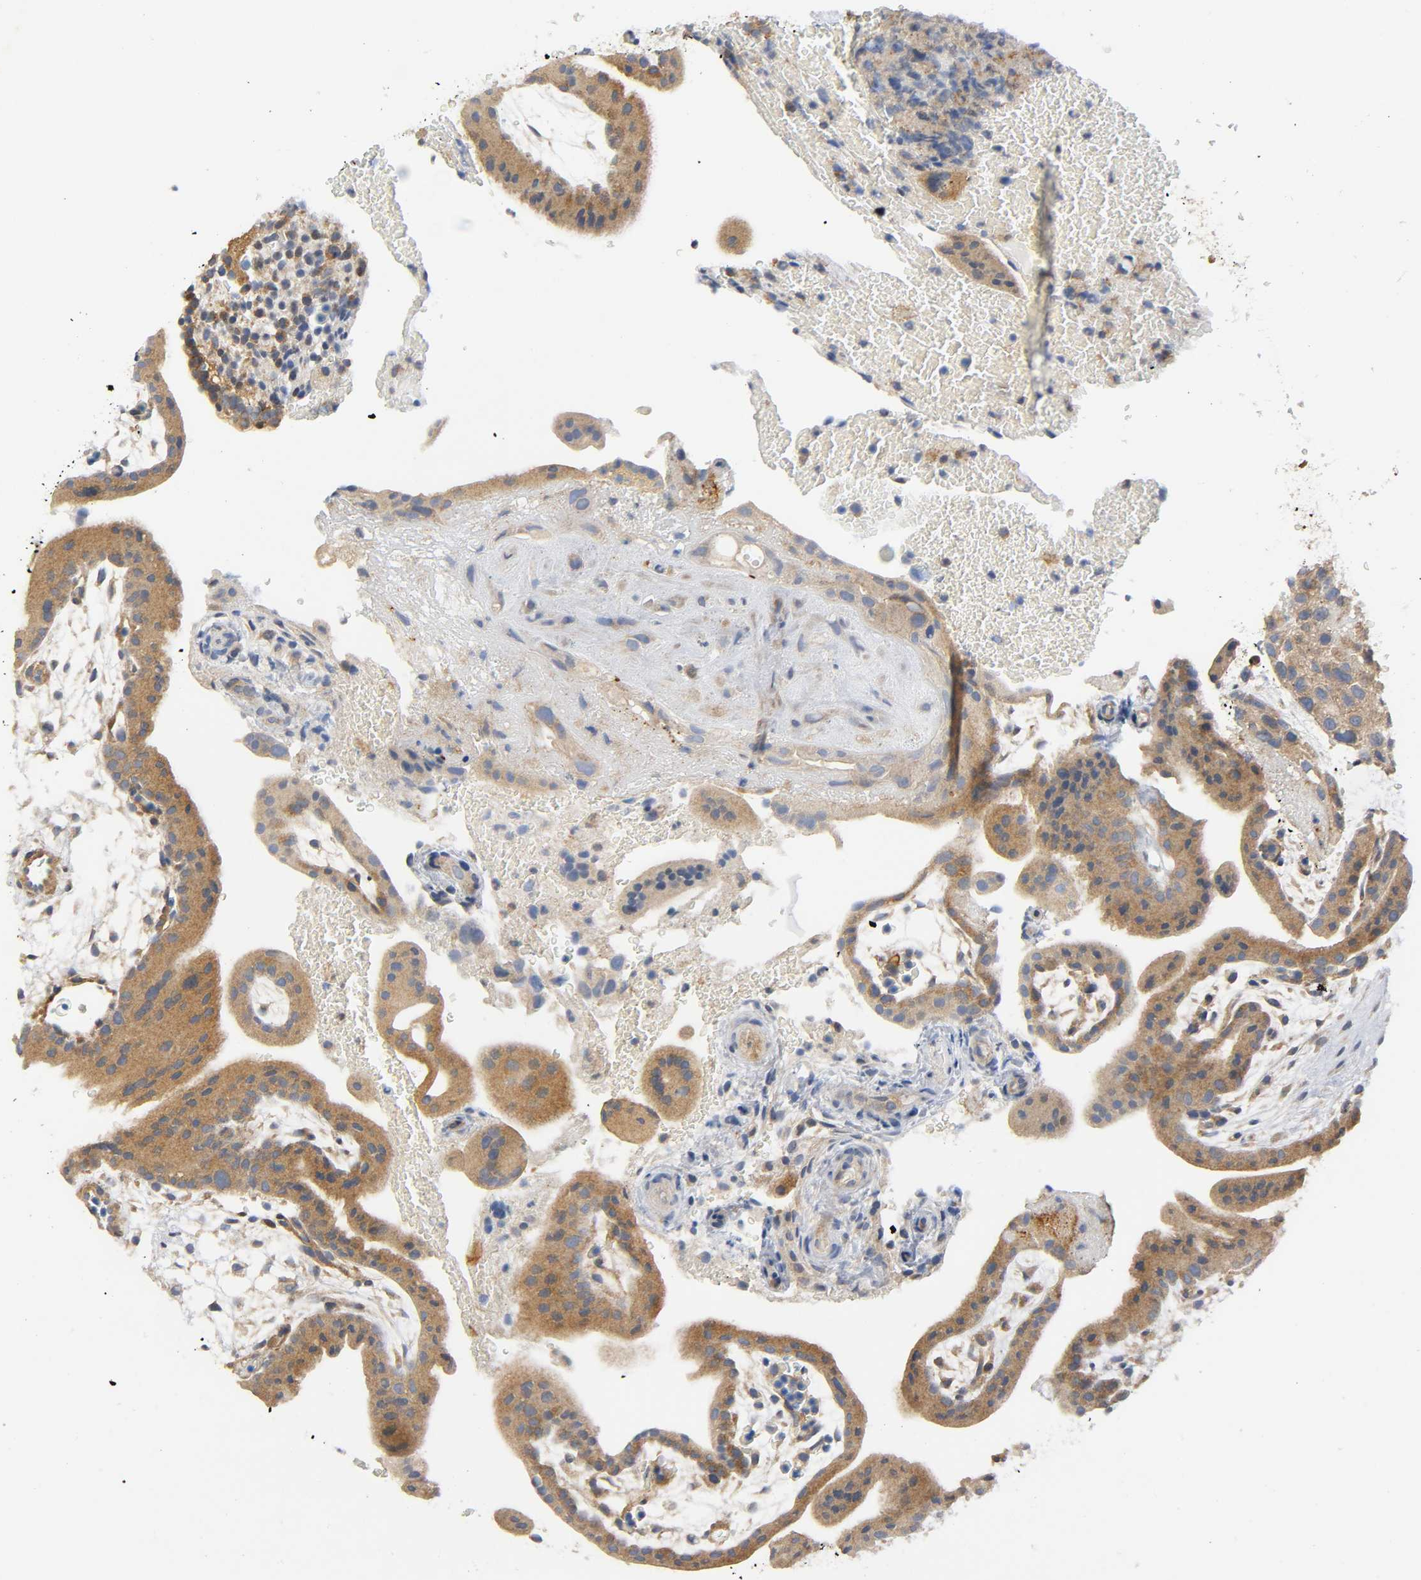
{"staining": {"intensity": "moderate", "quantity": ">75%", "location": "cytoplasmic/membranous"}, "tissue": "placenta", "cell_type": "Trophoblastic cells", "image_type": "normal", "snomed": [{"axis": "morphology", "description": "Normal tissue, NOS"}, {"axis": "topography", "description": "Placenta"}], "caption": "Immunohistochemistry histopathology image of benign human placenta stained for a protein (brown), which displays medium levels of moderate cytoplasmic/membranous expression in approximately >75% of trophoblastic cells.", "gene": "HDAC6", "patient": {"sex": "female", "age": 19}}